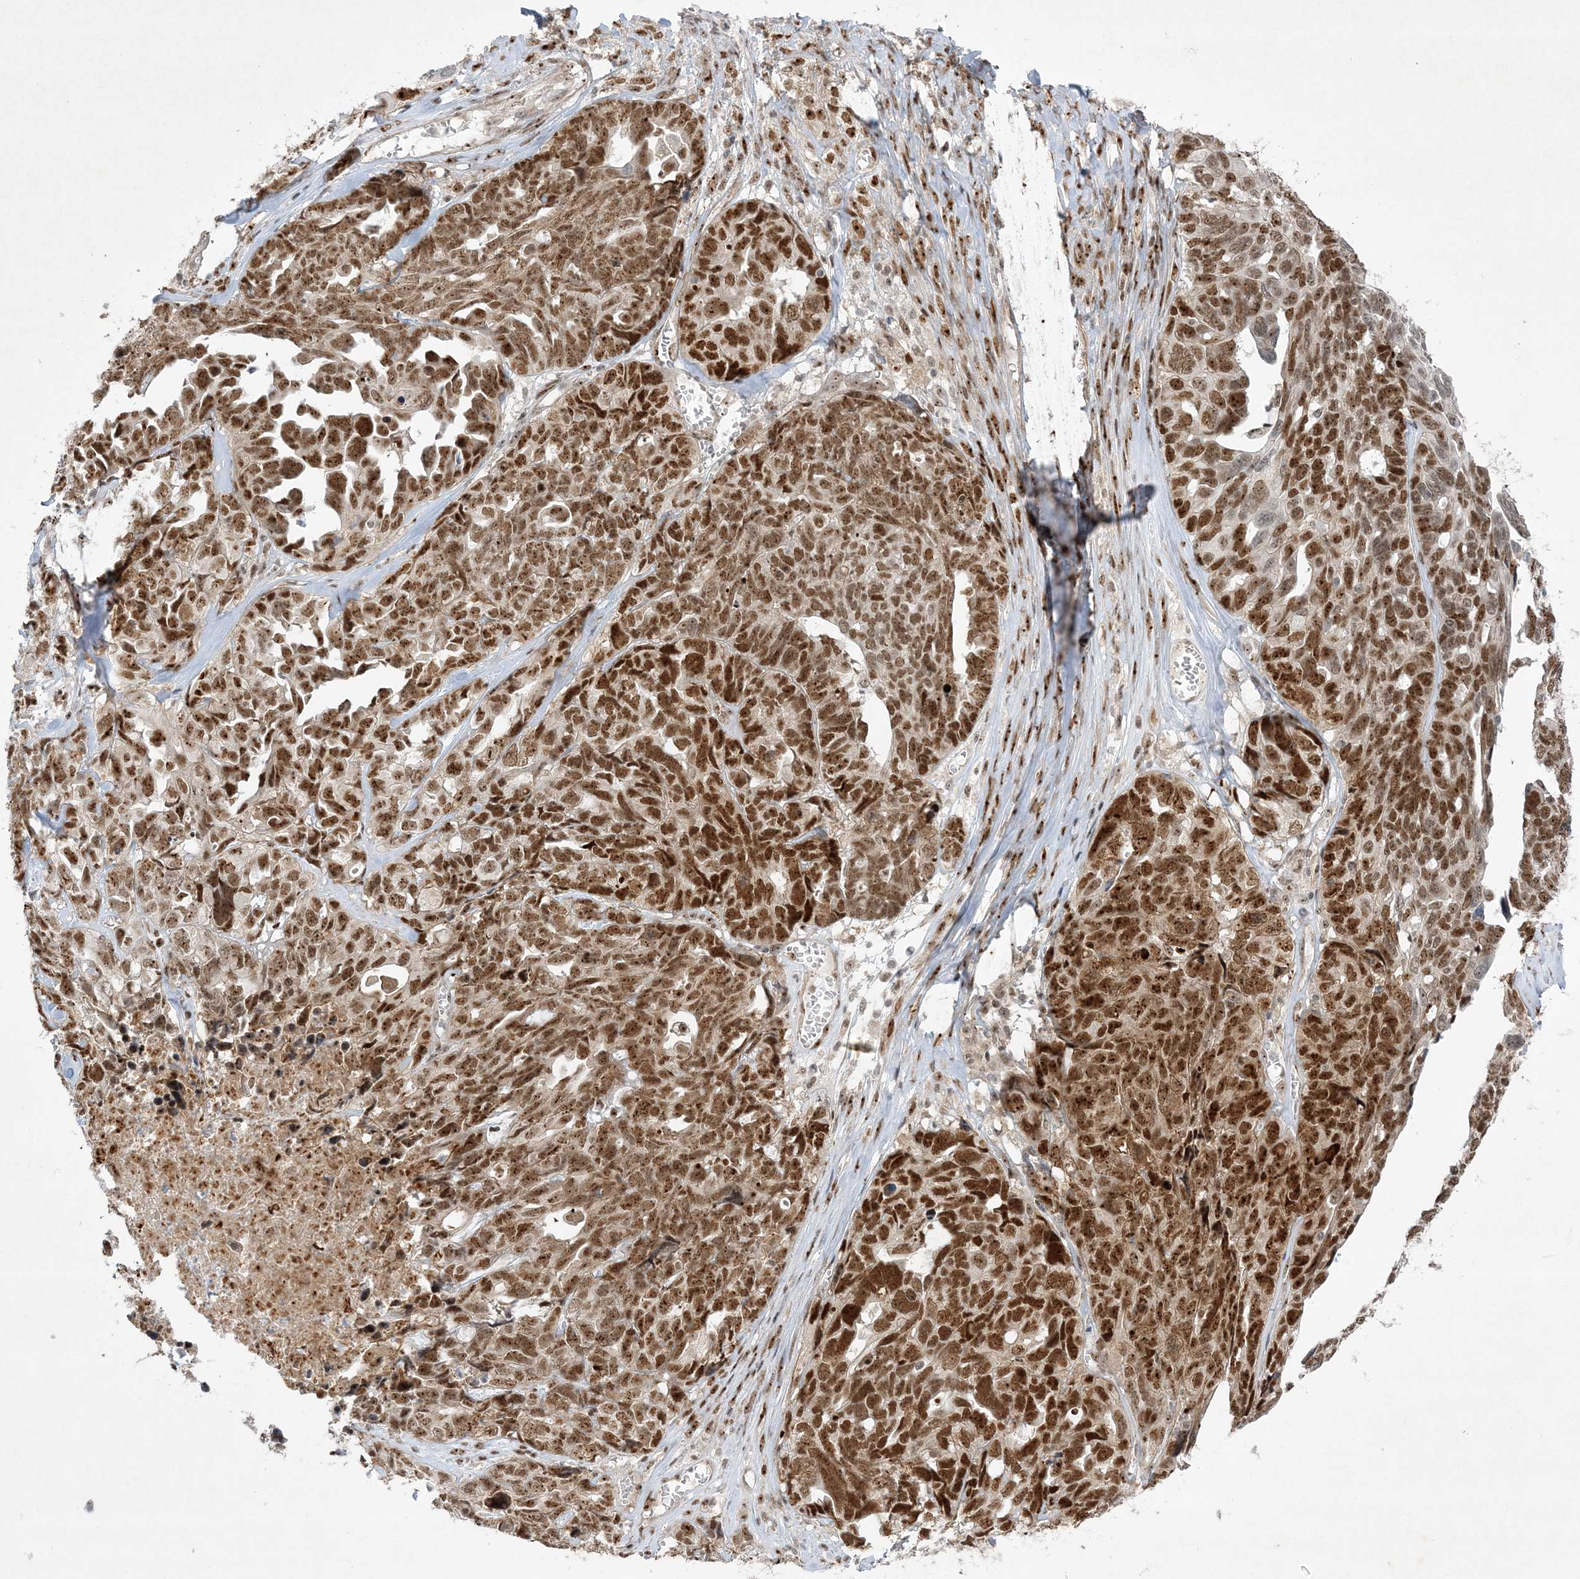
{"staining": {"intensity": "strong", "quantity": "25%-75%", "location": "nuclear"}, "tissue": "ovarian cancer", "cell_type": "Tumor cells", "image_type": "cancer", "snomed": [{"axis": "morphology", "description": "Cystadenocarcinoma, serous, NOS"}, {"axis": "topography", "description": "Ovary"}], "caption": "Immunohistochemical staining of ovarian serous cystadenocarcinoma exhibits high levels of strong nuclear protein staining in about 25%-75% of tumor cells.", "gene": "NPM3", "patient": {"sex": "female", "age": 79}}